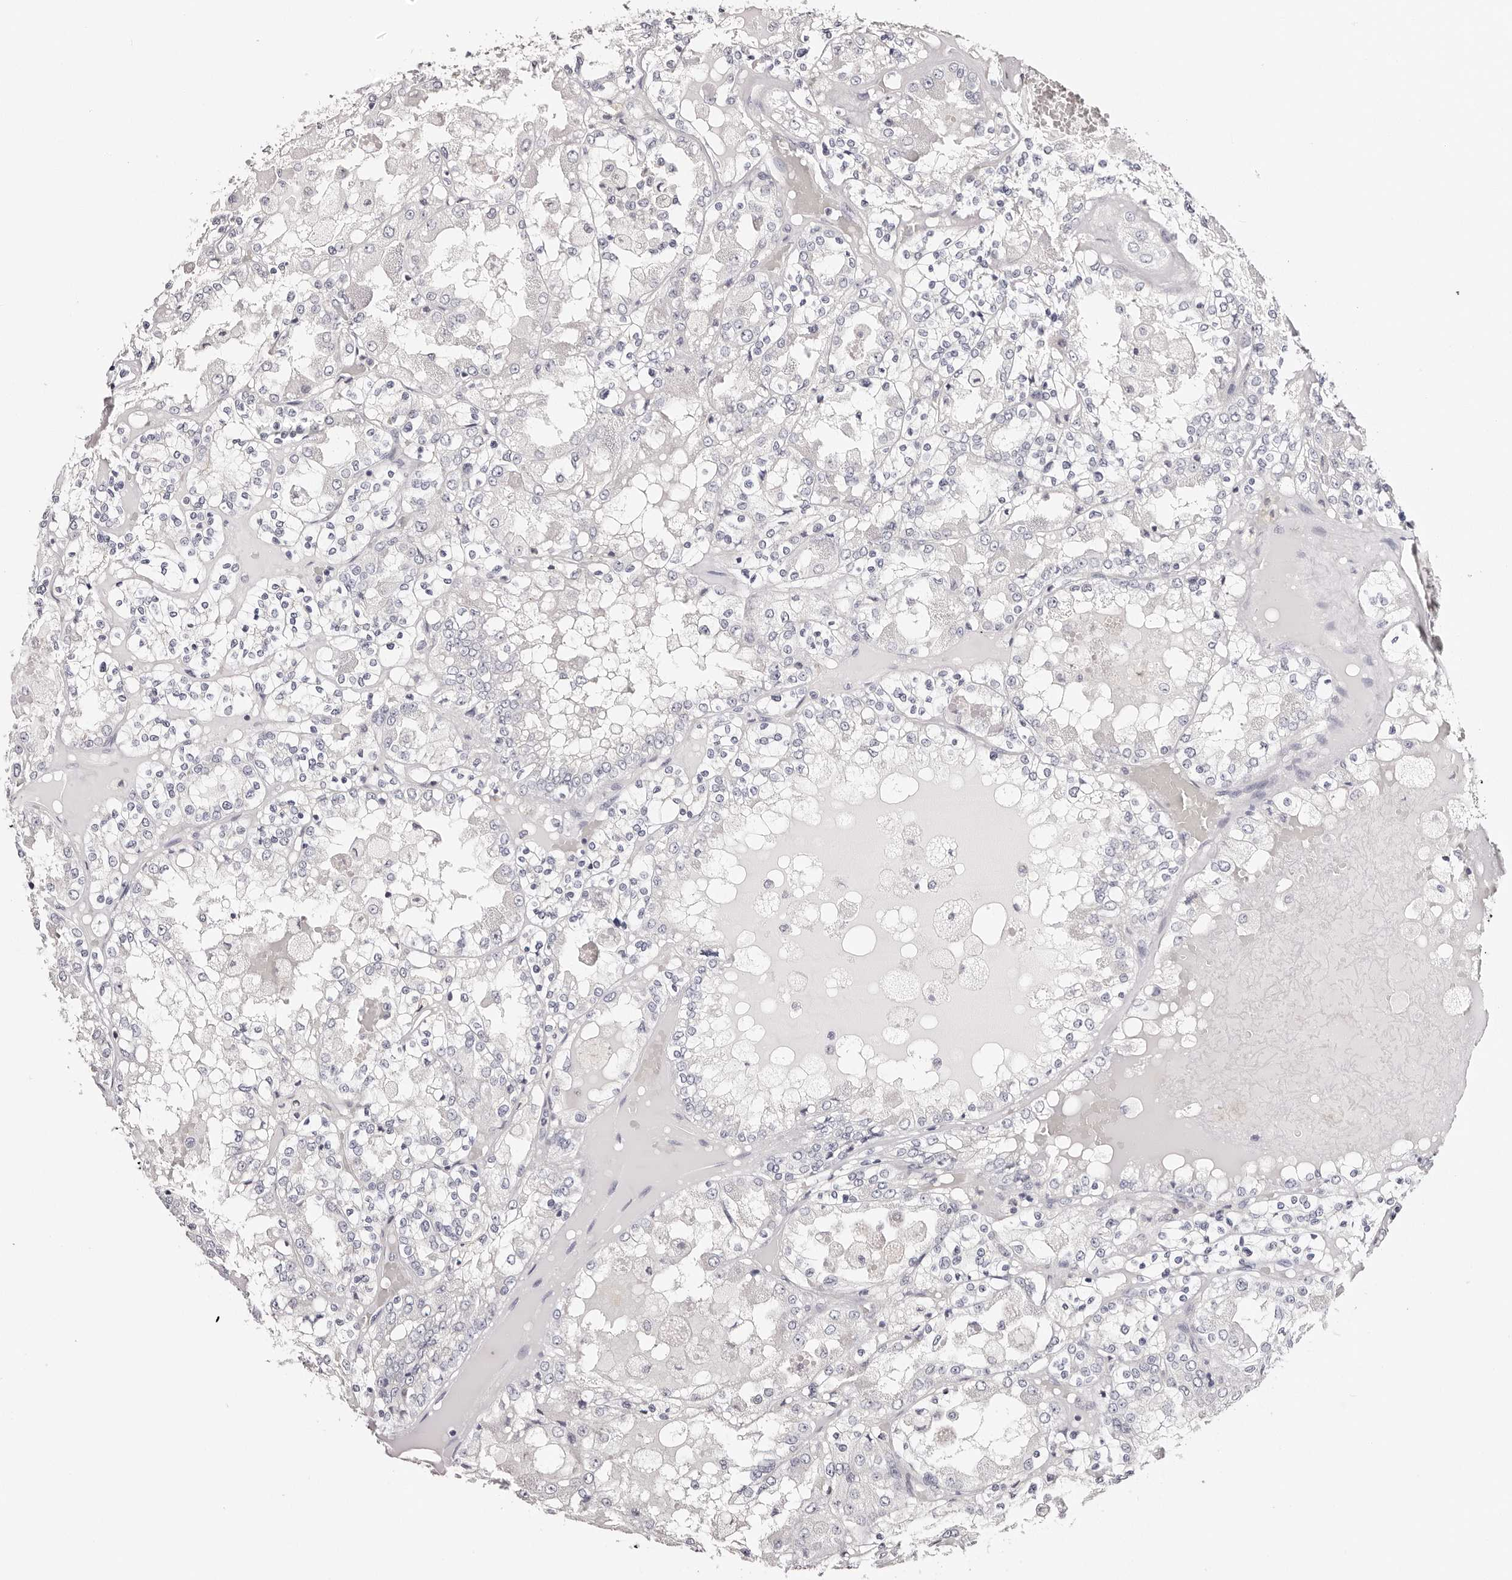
{"staining": {"intensity": "negative", "quantity": "none", "location": "none"}, "tissue": "renal cancer", "cell_type": "Tumor cells", "image_type": "cancer", "snomed": [{"axis": "morphology", "description": "Adenocarcinoma, NOS"}, {"axis": "topography", "description": "Kidney"}], "caption": "IHC of renal cancer (adenocarcinoma) reveals no positivity in tumor cells.", "gene": "ROM1", "patient": {"sex": "female", "age": 56}}